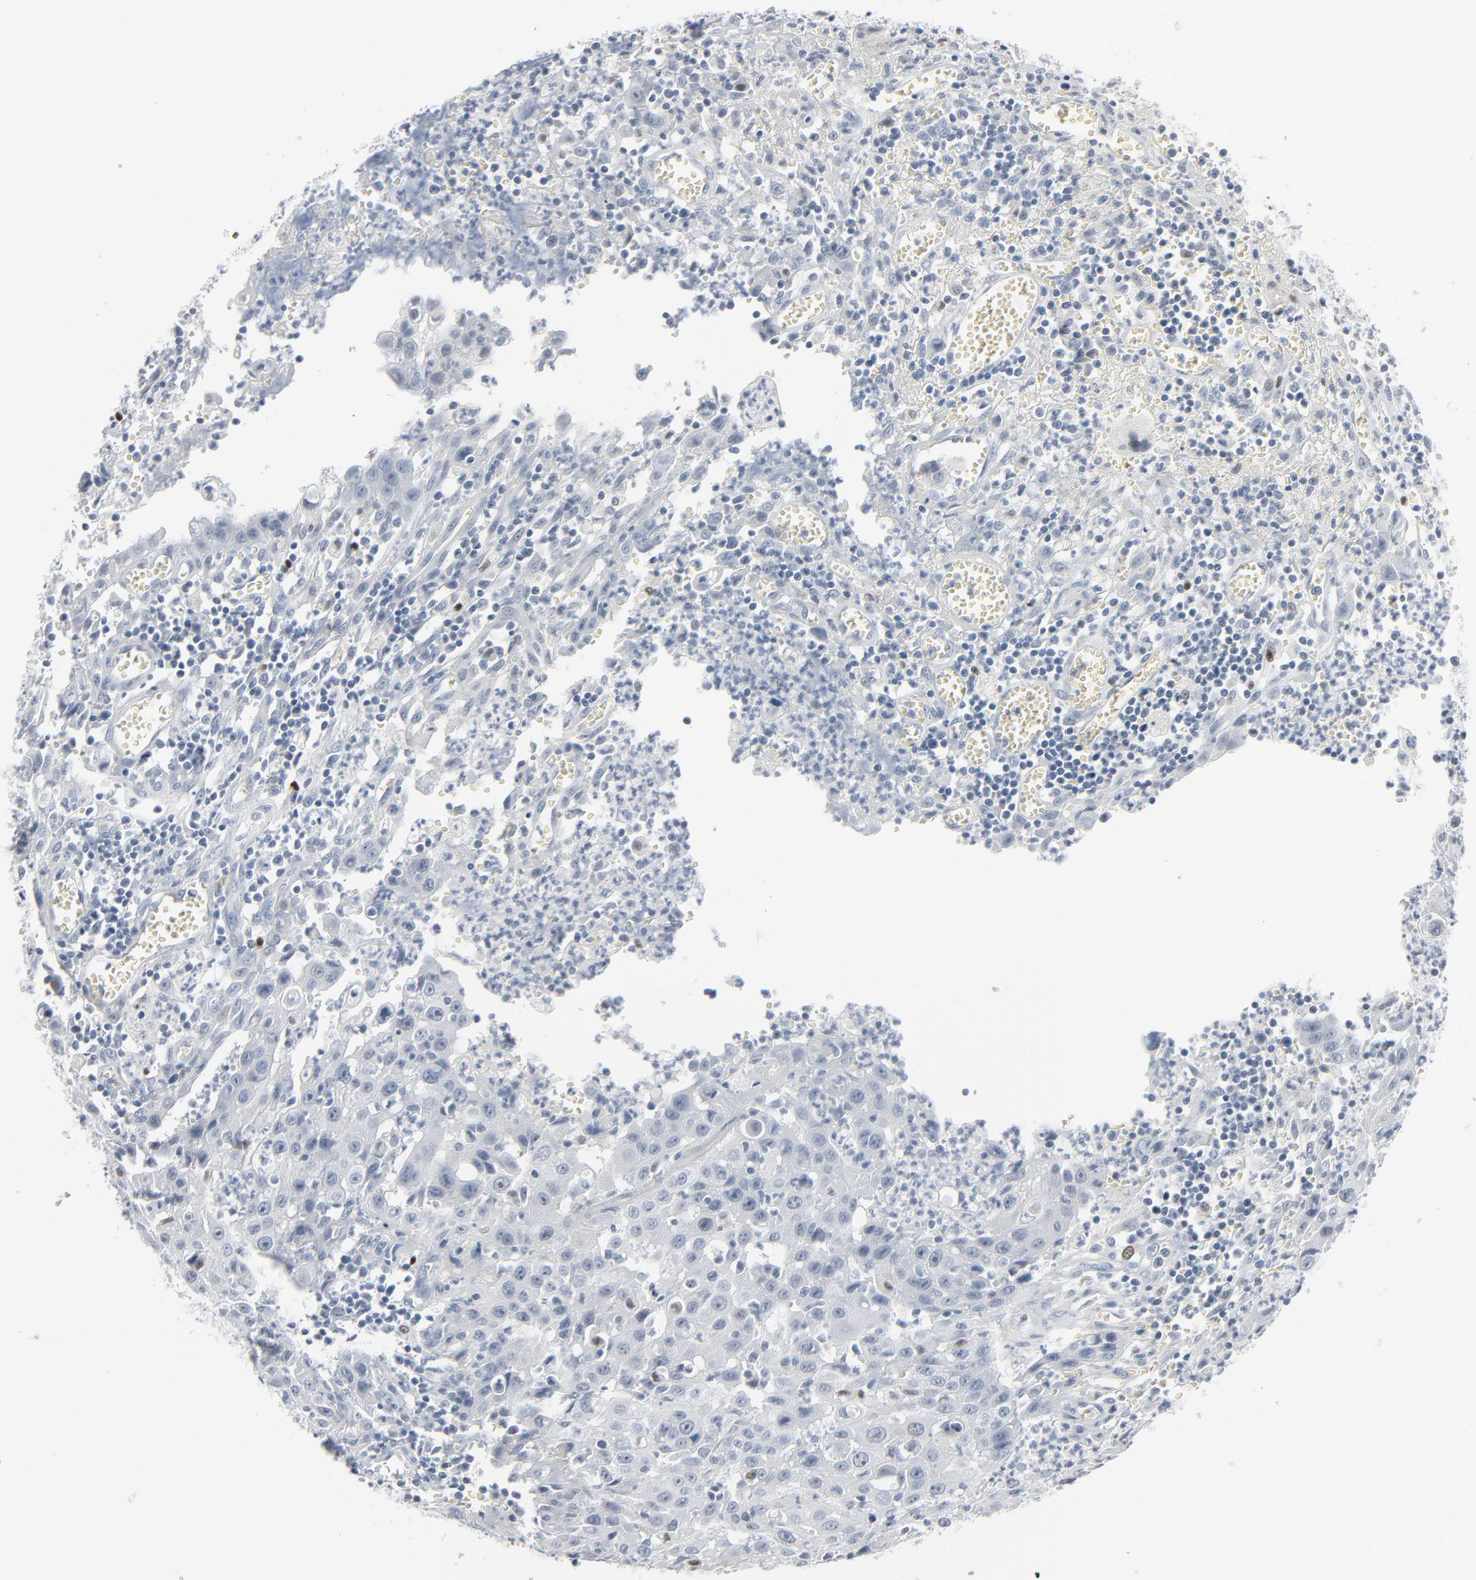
{"staining": {"intensity": "negative", "quantity": "none", "location": "none"}, "tissue": "urothelial cancer", "cell_type": "Tumor cells", "image_type": "cancer", "snomed": [{"axis": "morphology", "description": "Urothelial carcinoma, High grade"}, {"axis": "topography", "description": "Urinary bladder"}], "caption": "Protein analysis of urothelial cancer demonstrates no significant staining in tumor cells.", "gene": "MITF", "patient": {"sex": "female", "age": 84}}